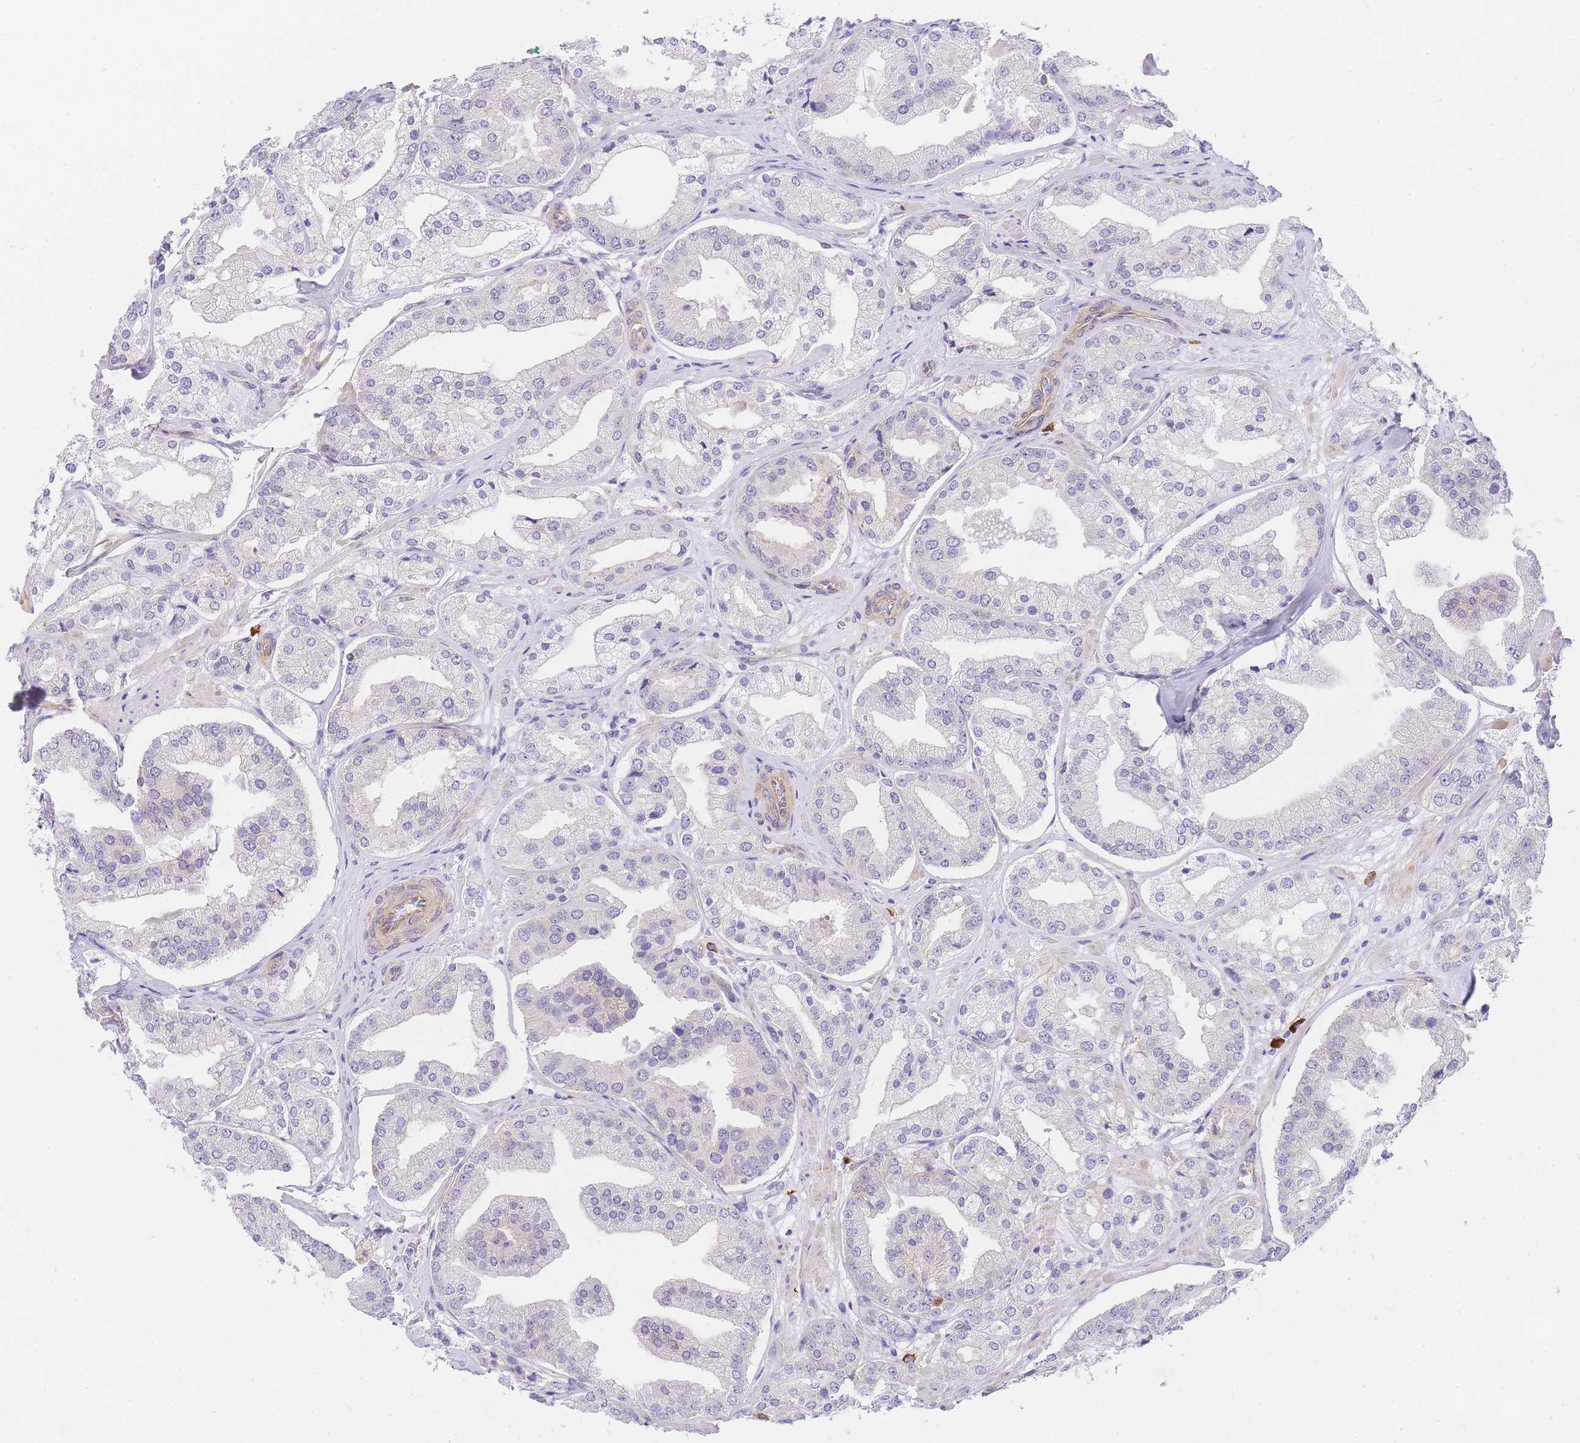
{"staining": {"intensity": "negative", "quantity": "none", "location": "none"}, "tissue": "prostate cancer", "cell_type": "Tumor cells", "image_type": "cancer", "snomed": [{"axis": "morphology", "description": "Adenocarcinoma, High grade"}, {"axis": "topography", "description": "Prostate"}], "caption": "The photomicrograph demonstrates no staining of tumor cells in adenocarcinoma (high-grade) (prostate). (Brightfield microscopy of DAB (3,3'-diaminobenzidine) IHC at high magnification).", "gene": "SRSF12", "patient": {"sex": "male", "age": 63}}